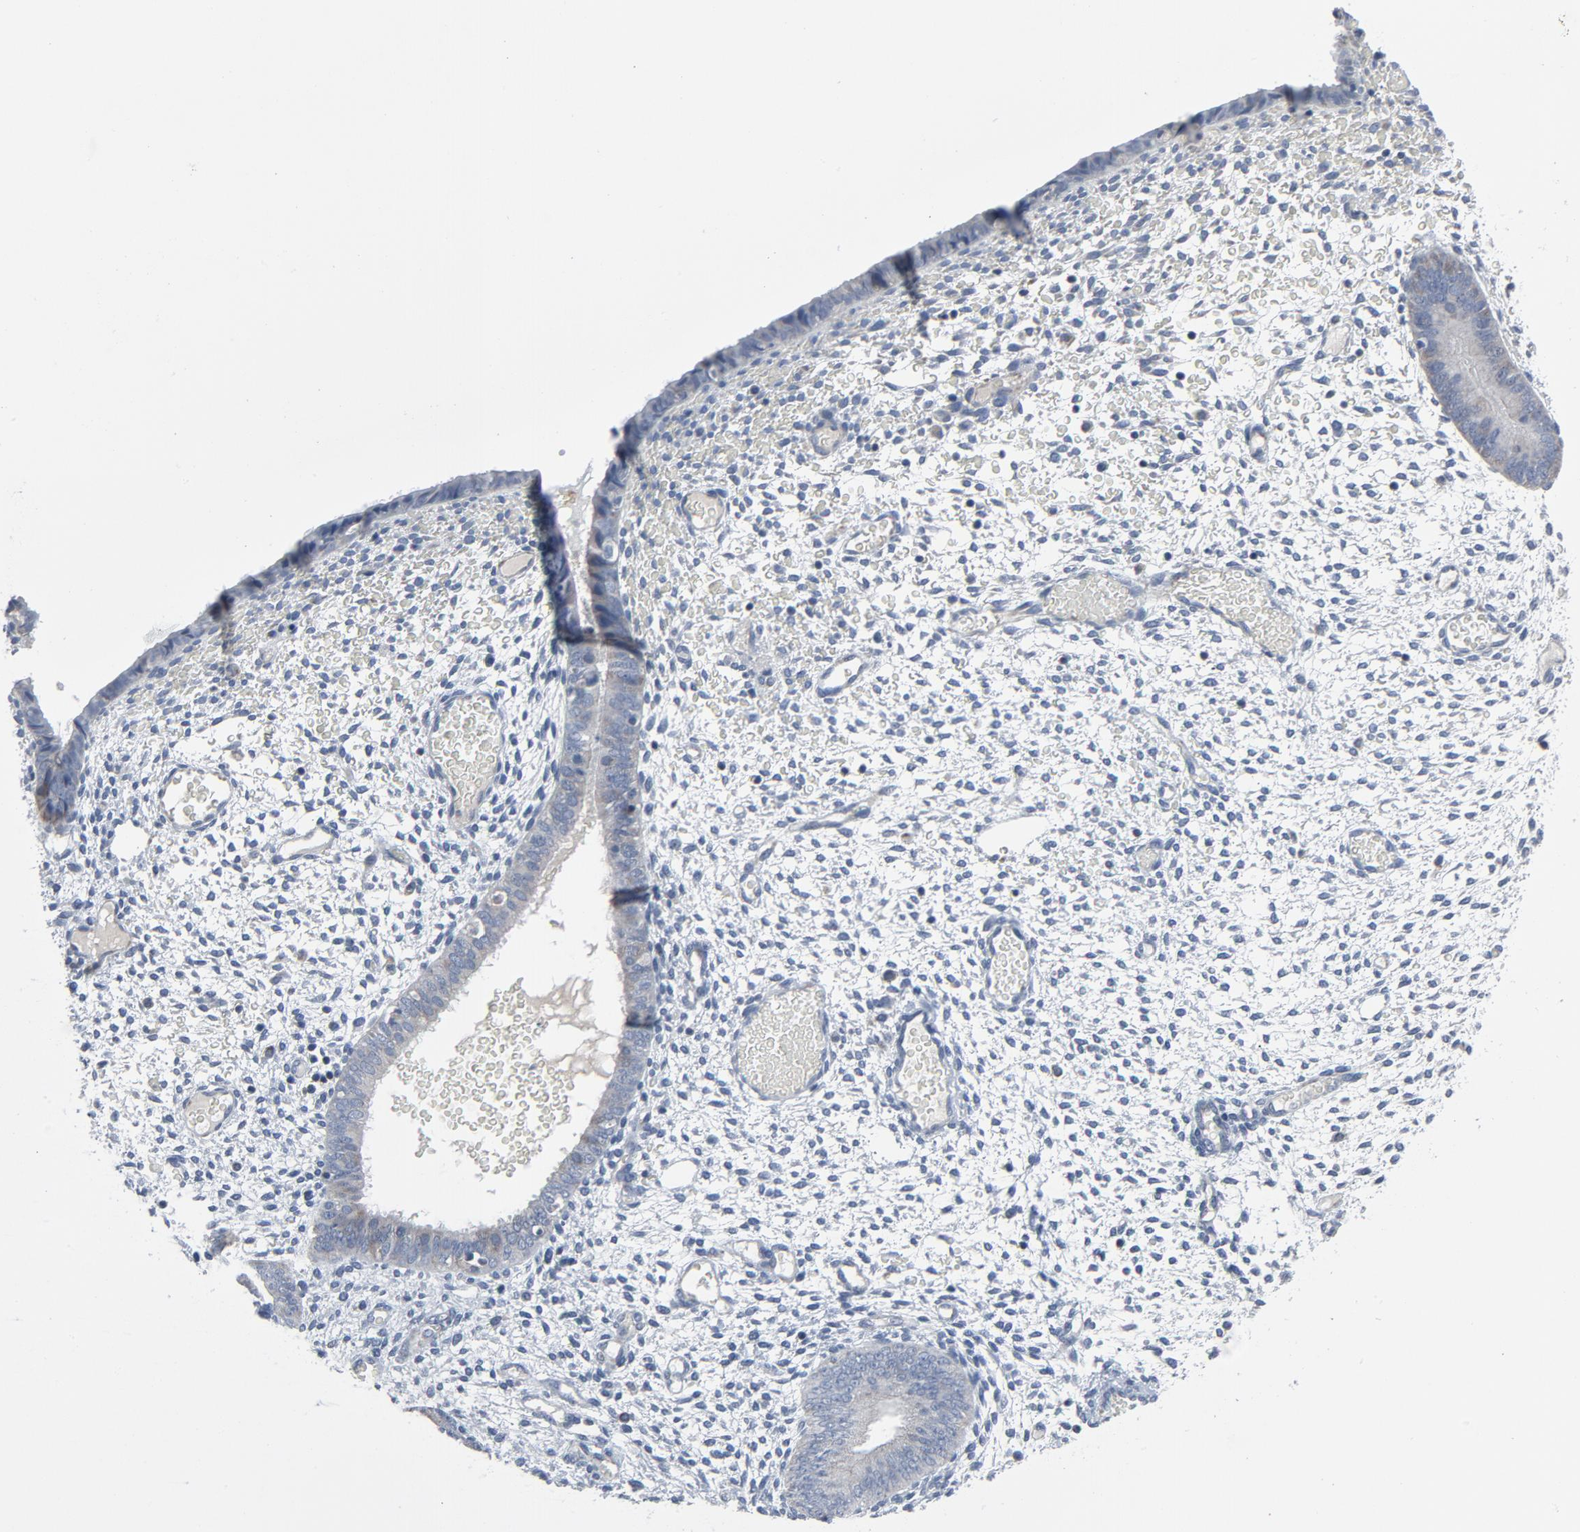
{"staining": {"intensity": "negative", "quantity": "none", "location": "none"}, "tissue": "endometrium", "cell_type": "Cells in endometrial stroma", "image_type": "normal", "snomed": [{"axis": "morphology", "description": "Normal tissue, NOS"}, {"axis": "topography", "description": "Endometrium"}], "caption": "Endometrium was stained to show a protein in brown. There is no significant staining in cells in endometrial stroma. (IHC, brightfield microscopy, high magnification).", "gene": "GPX2", "patient": {"sex": "female", "age": 42}}